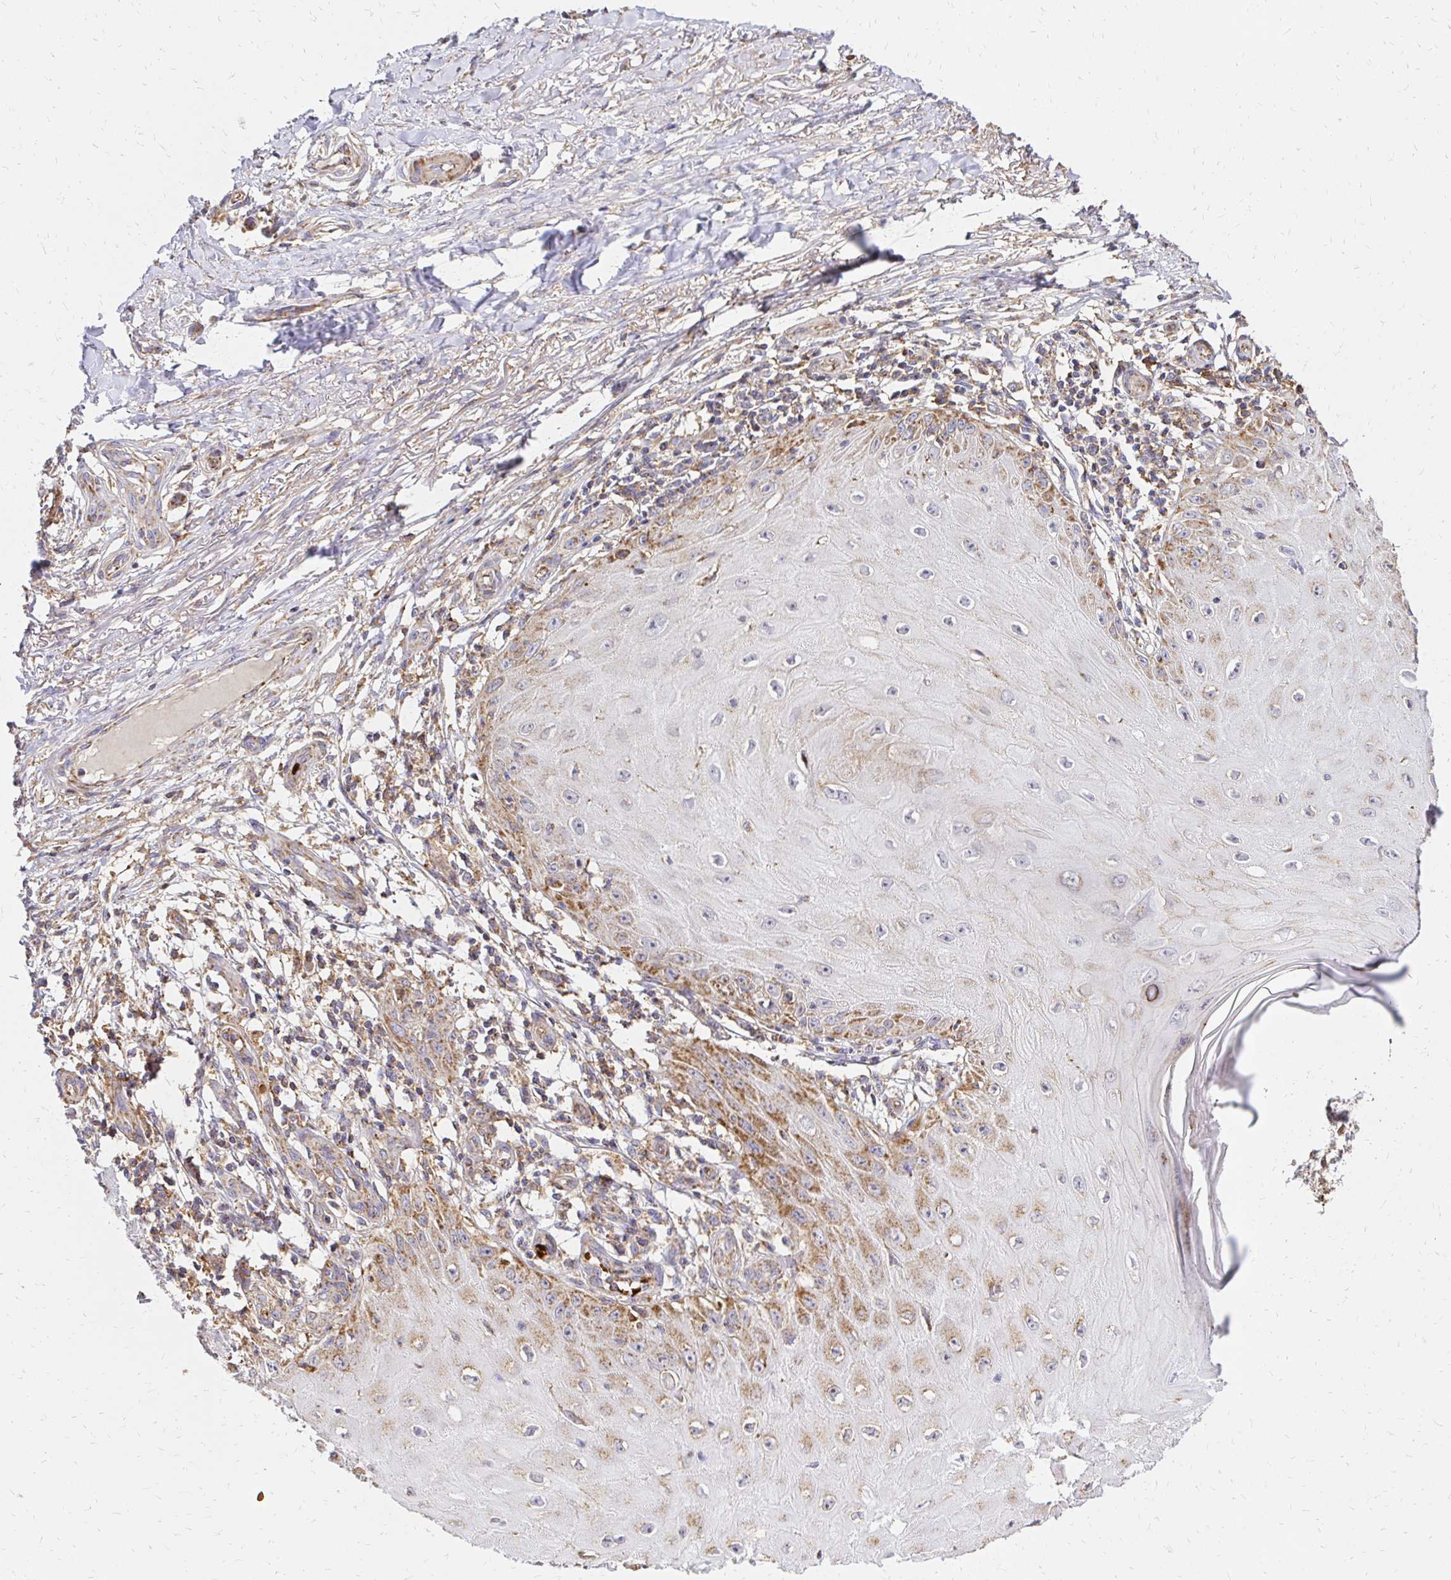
{"staining": {"intensity": "moderate", "quantity": "25%-75%", "location": "cytoplasmic/membranous"}, "tissue": "skin cancer", "cell_type": "Tumor cells", "image_type": "cancer", "snomed": [{"axis": "morphology", "description": "Squamous cell carcinoma, NOS"}, {"axis": "topography", "description": "Skin"}], "caption": "Skin cancer (squamous cell carcinoma) stained with a brown dye reveals moderate cytoplasmic/membranous positive positivity in about 25%-75% of tumor cells.", "gene": "MRPL13", "patient": {"sex": "female", "age": 77}}